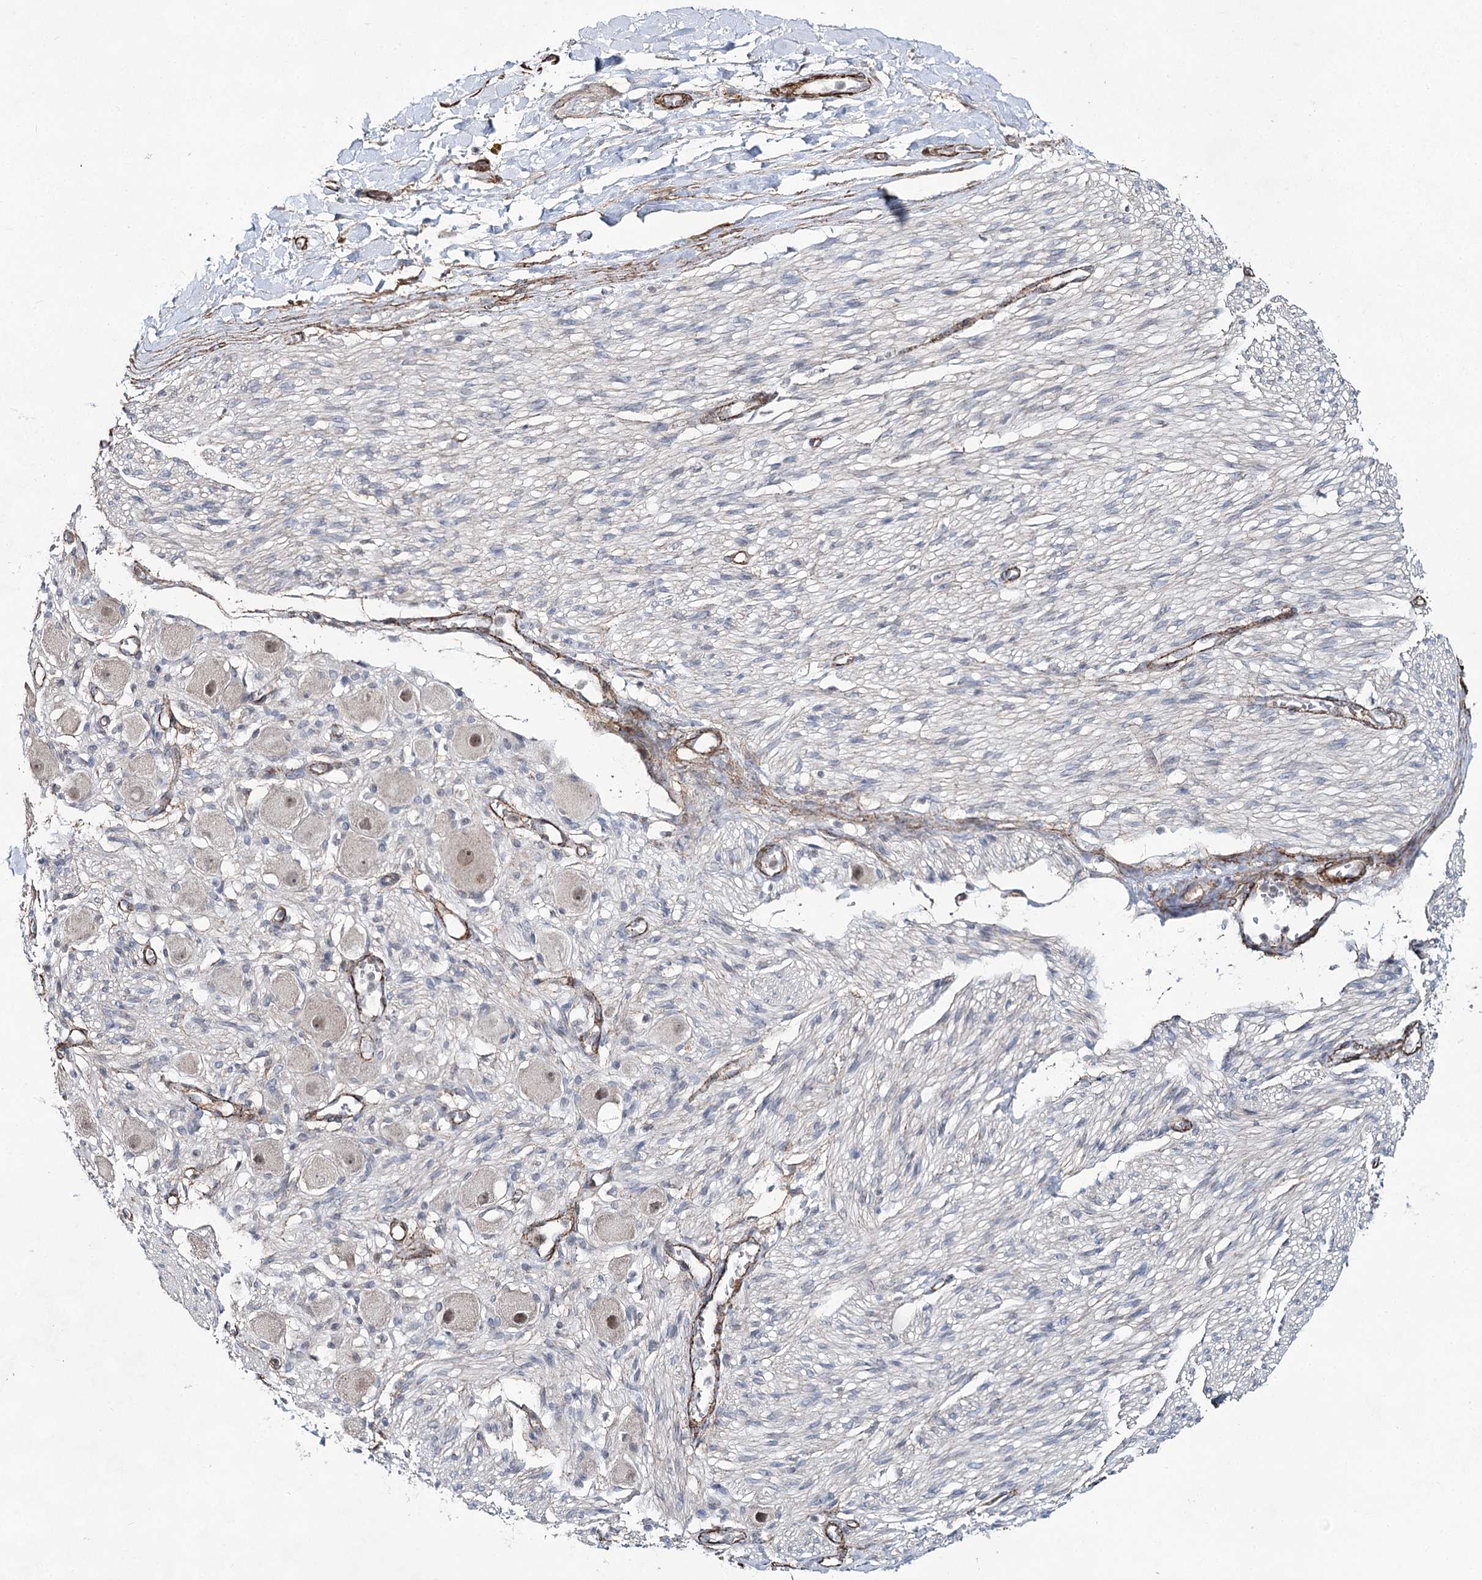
{"staining": {"intensity": "negative", "quantity": "none", "location": "none"}, "tissue": "adipose tissue", "cell_type": "Adipocytes", "image_type": "normal", "snomed": [{"axis": "morphology", "description": "Normal tissue, NOS"}, {"axis": "topography", "description": "Kidney"}, {"axis": "topography", "description": "Peripheral nerve tissue"}], "caption": "IHC image of unremarkable adipose tissue: human adipose tissue stained with DAB demonstrates no significant protein positivity in adipocytes.", "gene": "CWF19L1", "patient": {"sex": "male", "age": 7}}